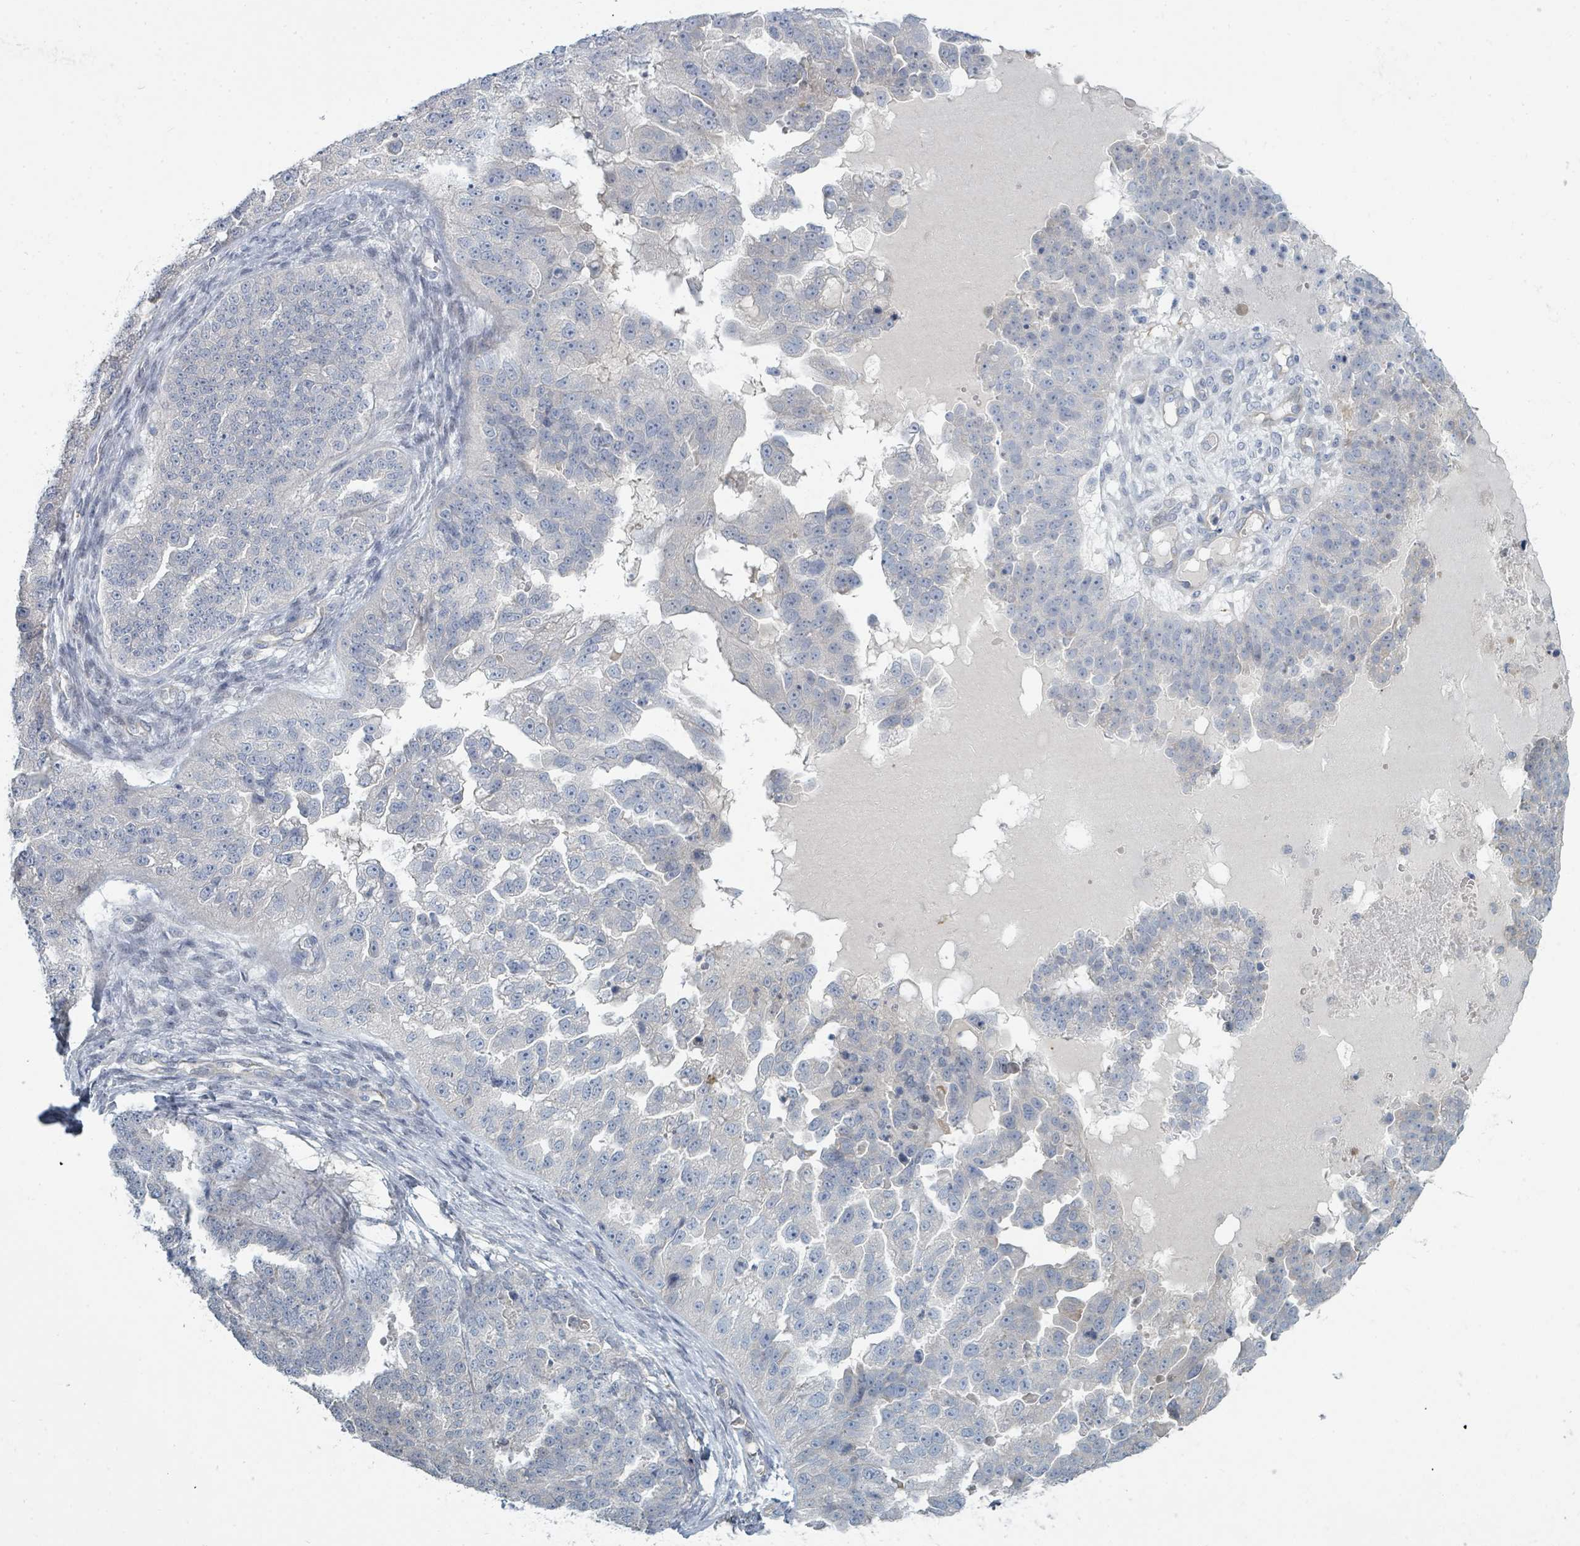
{"staining": {"intensity": "negative", "quantity": "none", "location": "none"}, "tissue": "ovarian cancer", "cell_type": "Tumor cells", "image_type": "cancer", "snomed": [{"axis": "morphology", "description": "Cystadenocarcinoma, serous, NOS"}, {"axis": "topography", "description": "Ovary"}], "caption": "This is an IHC image of human ovarian cancer (serous cystadenocarcinoma). There is no positivity in tumor cells.", "gene": "SLC25A45", "patient": {"sex": "female", "age": 58}}